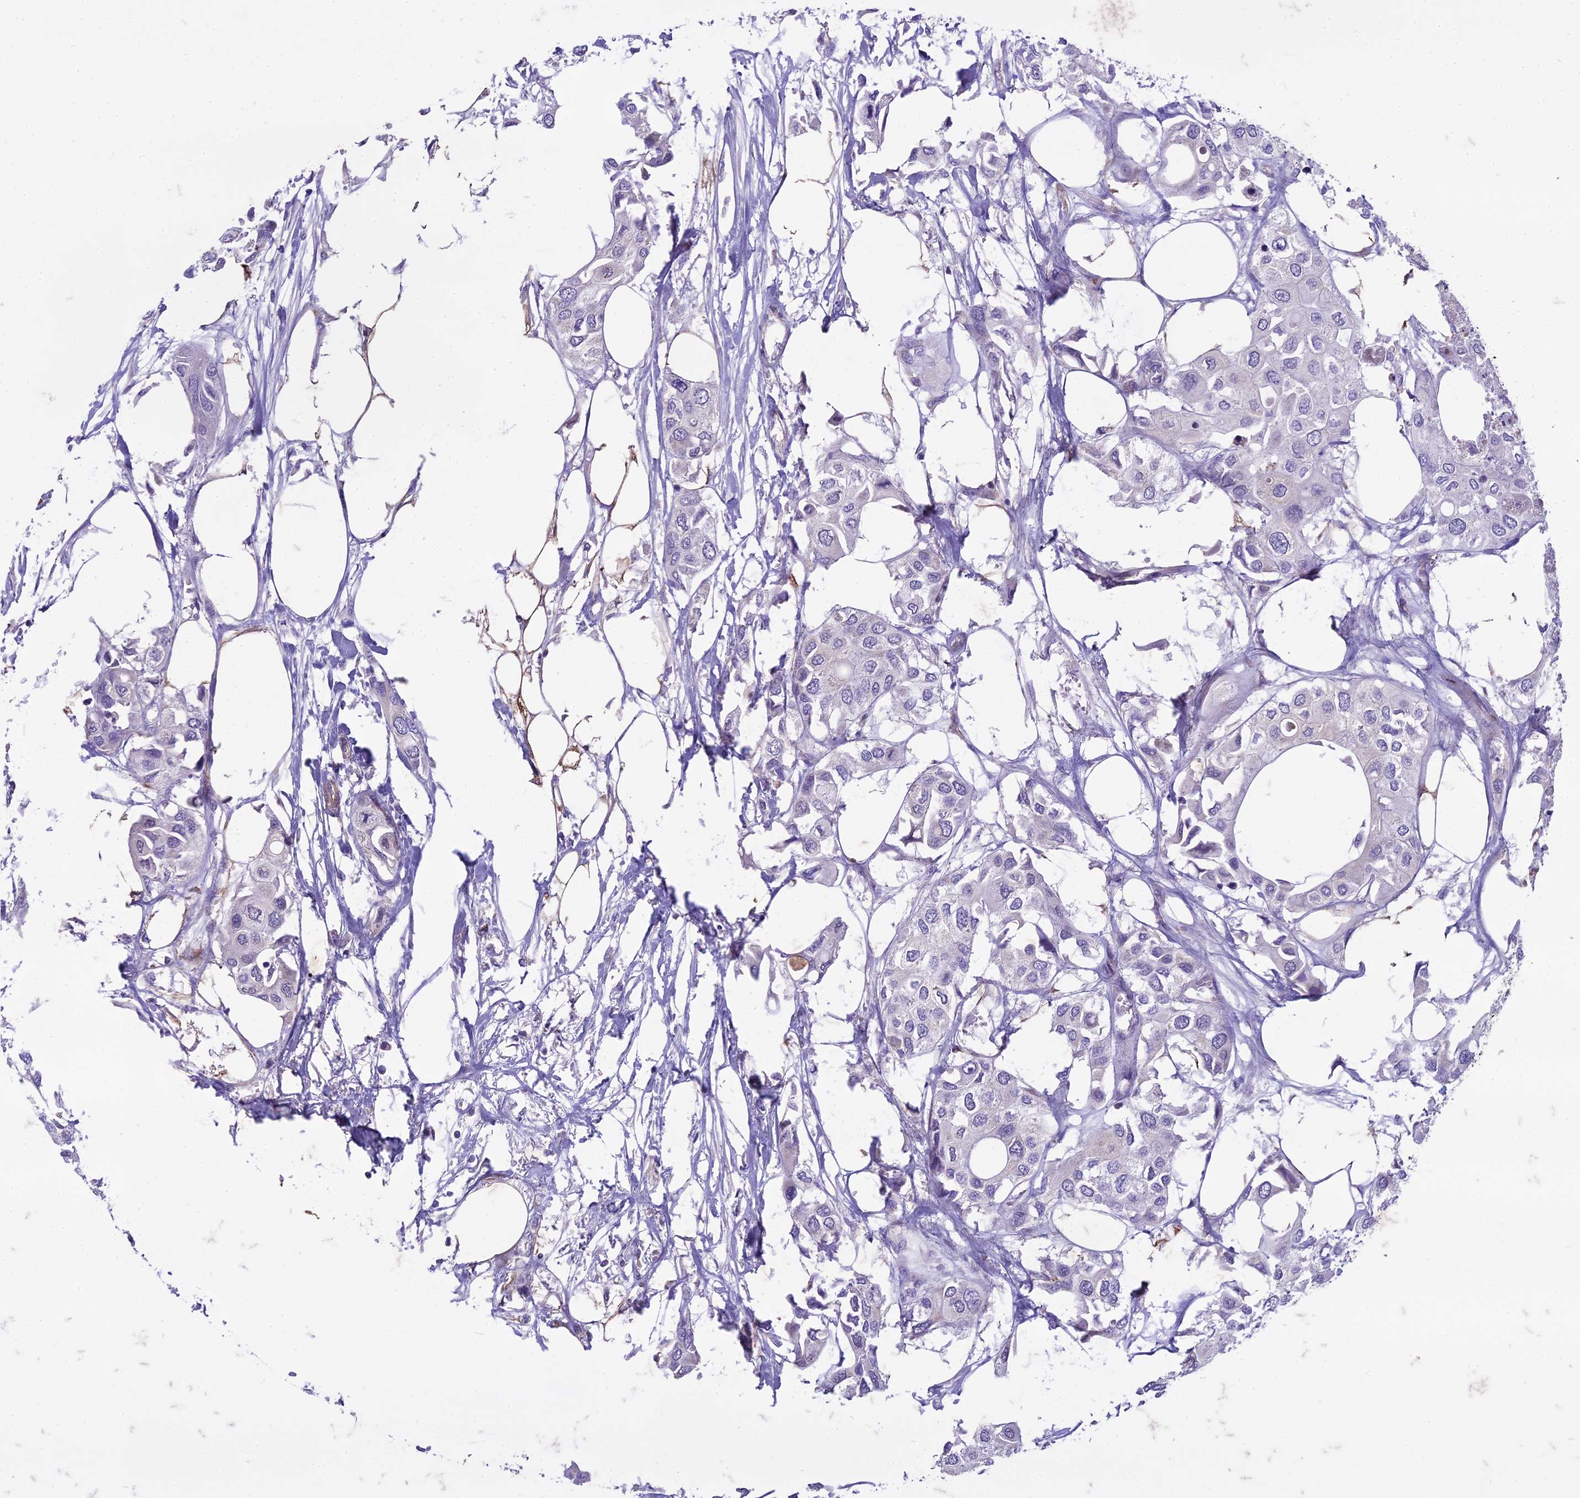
{"staining": {"intensity": "negative", "quantity": "none", "location": "none"}, "tissue": "urothelial cancer", "cell_type": "Tumor cells", "image_type": "cancer", "snomed": [{"axis": "morphology", "description": "Urothelial carcinoma, High grade"}, {"axis": "topography", "description": "Urinary bladder"}], "caption": "Micrograph shows no protein positivity in tumor cells of urothelial cancer tissue.", "gene": "DUS2", "patient": {"sex": "male", "age": 64}}